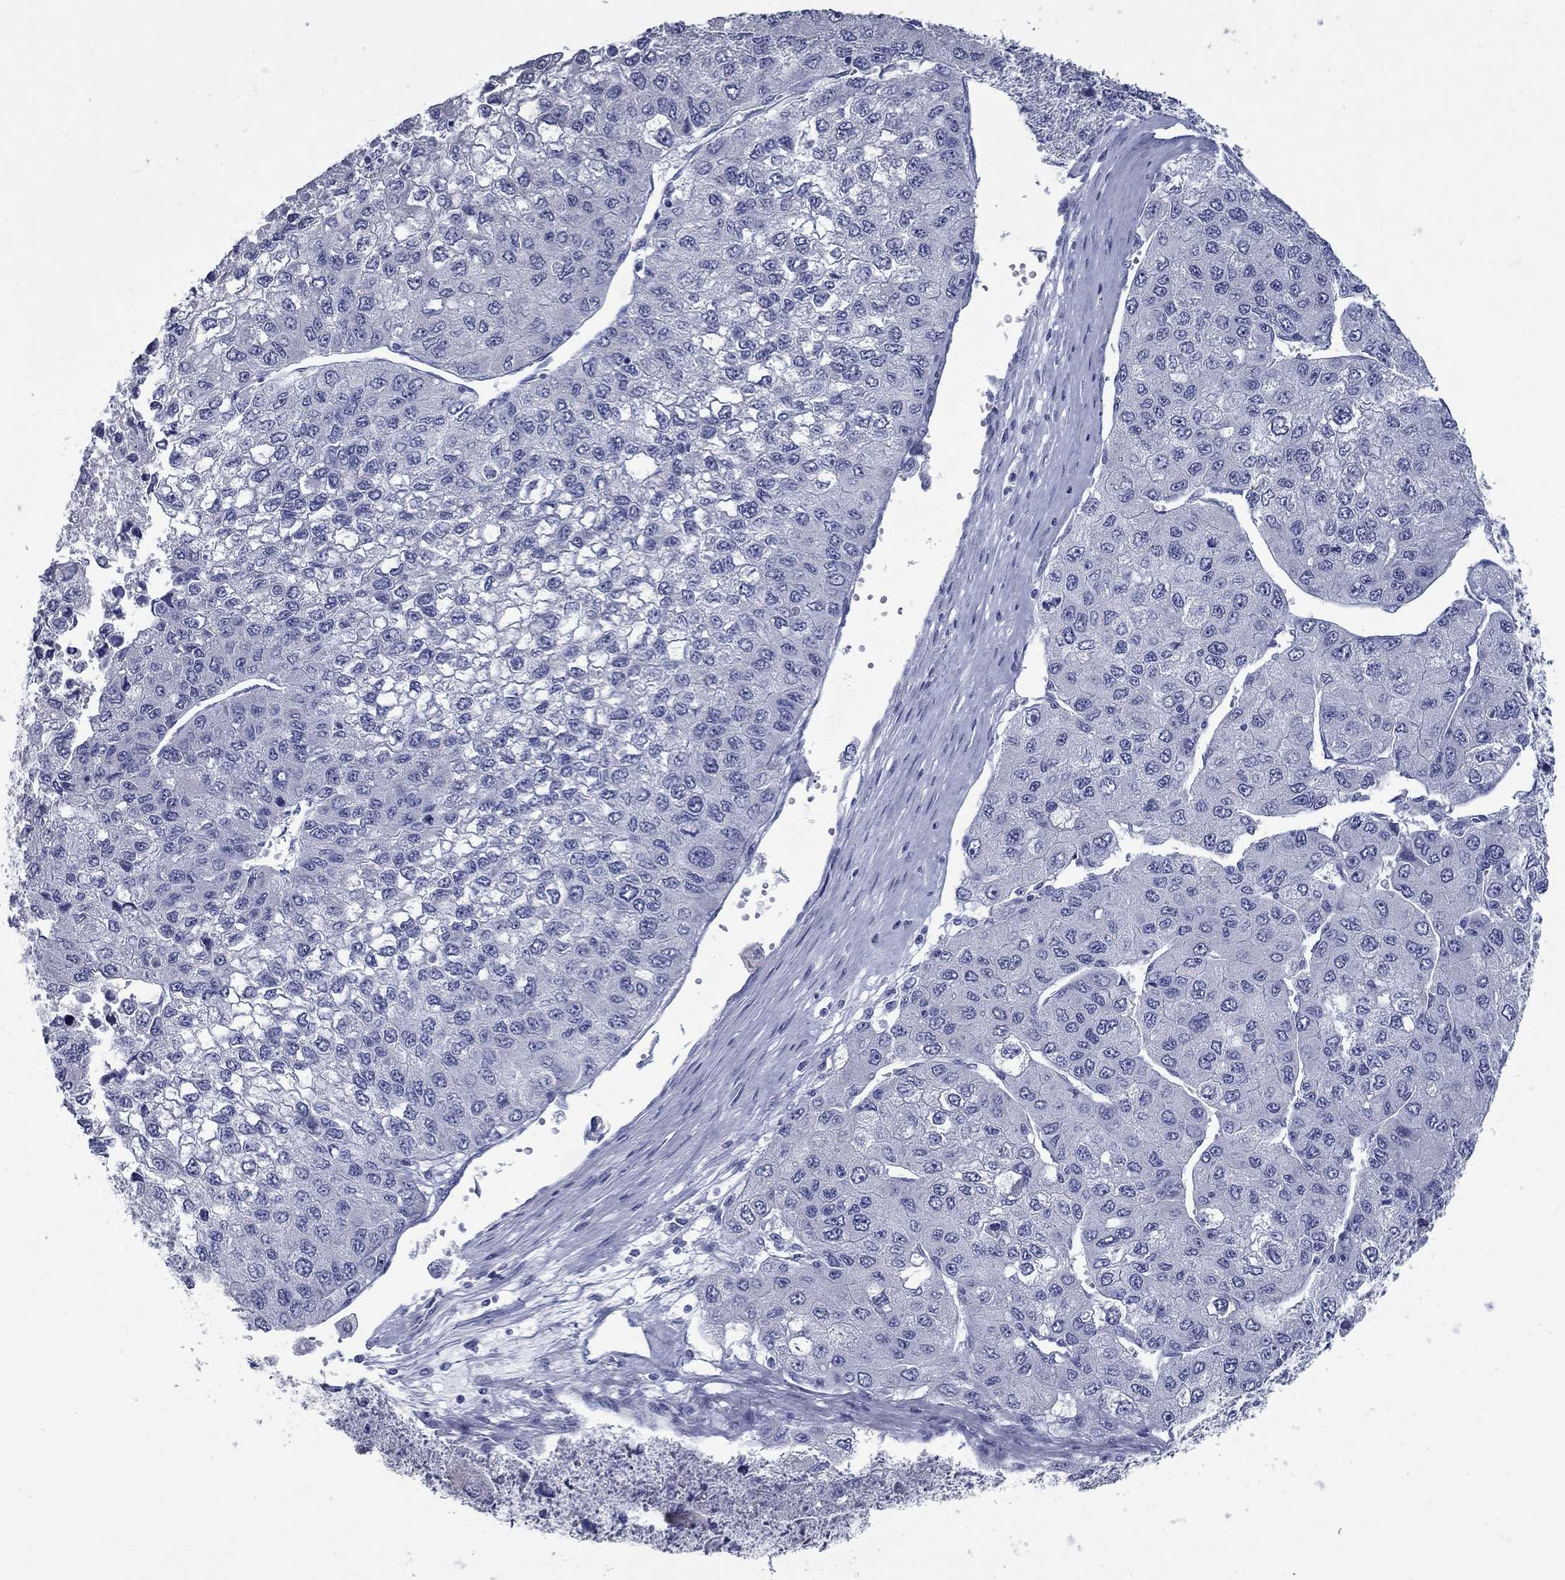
{"staining": {"intensity": "negative", "quantity": "none", "location": "none"}, "tissue": "liver cancer", "cell_type": "Tumor cells", "image_type": "cancer", "snomed": [{"axis": "morphology", "description": "Carcinoma, Hepatocellular, NOS"}, {"axis": "topography", "description": "Liver"}], "caption": "The immunohistochemistry (IHC) photomicrograph has no significant staining in tumor cells of liver hepatocellular carcinoma tissue. Nuclei are stained in blue.", "gene": "KIRREL2", "patient": {"sex": "female", "age": 66}}